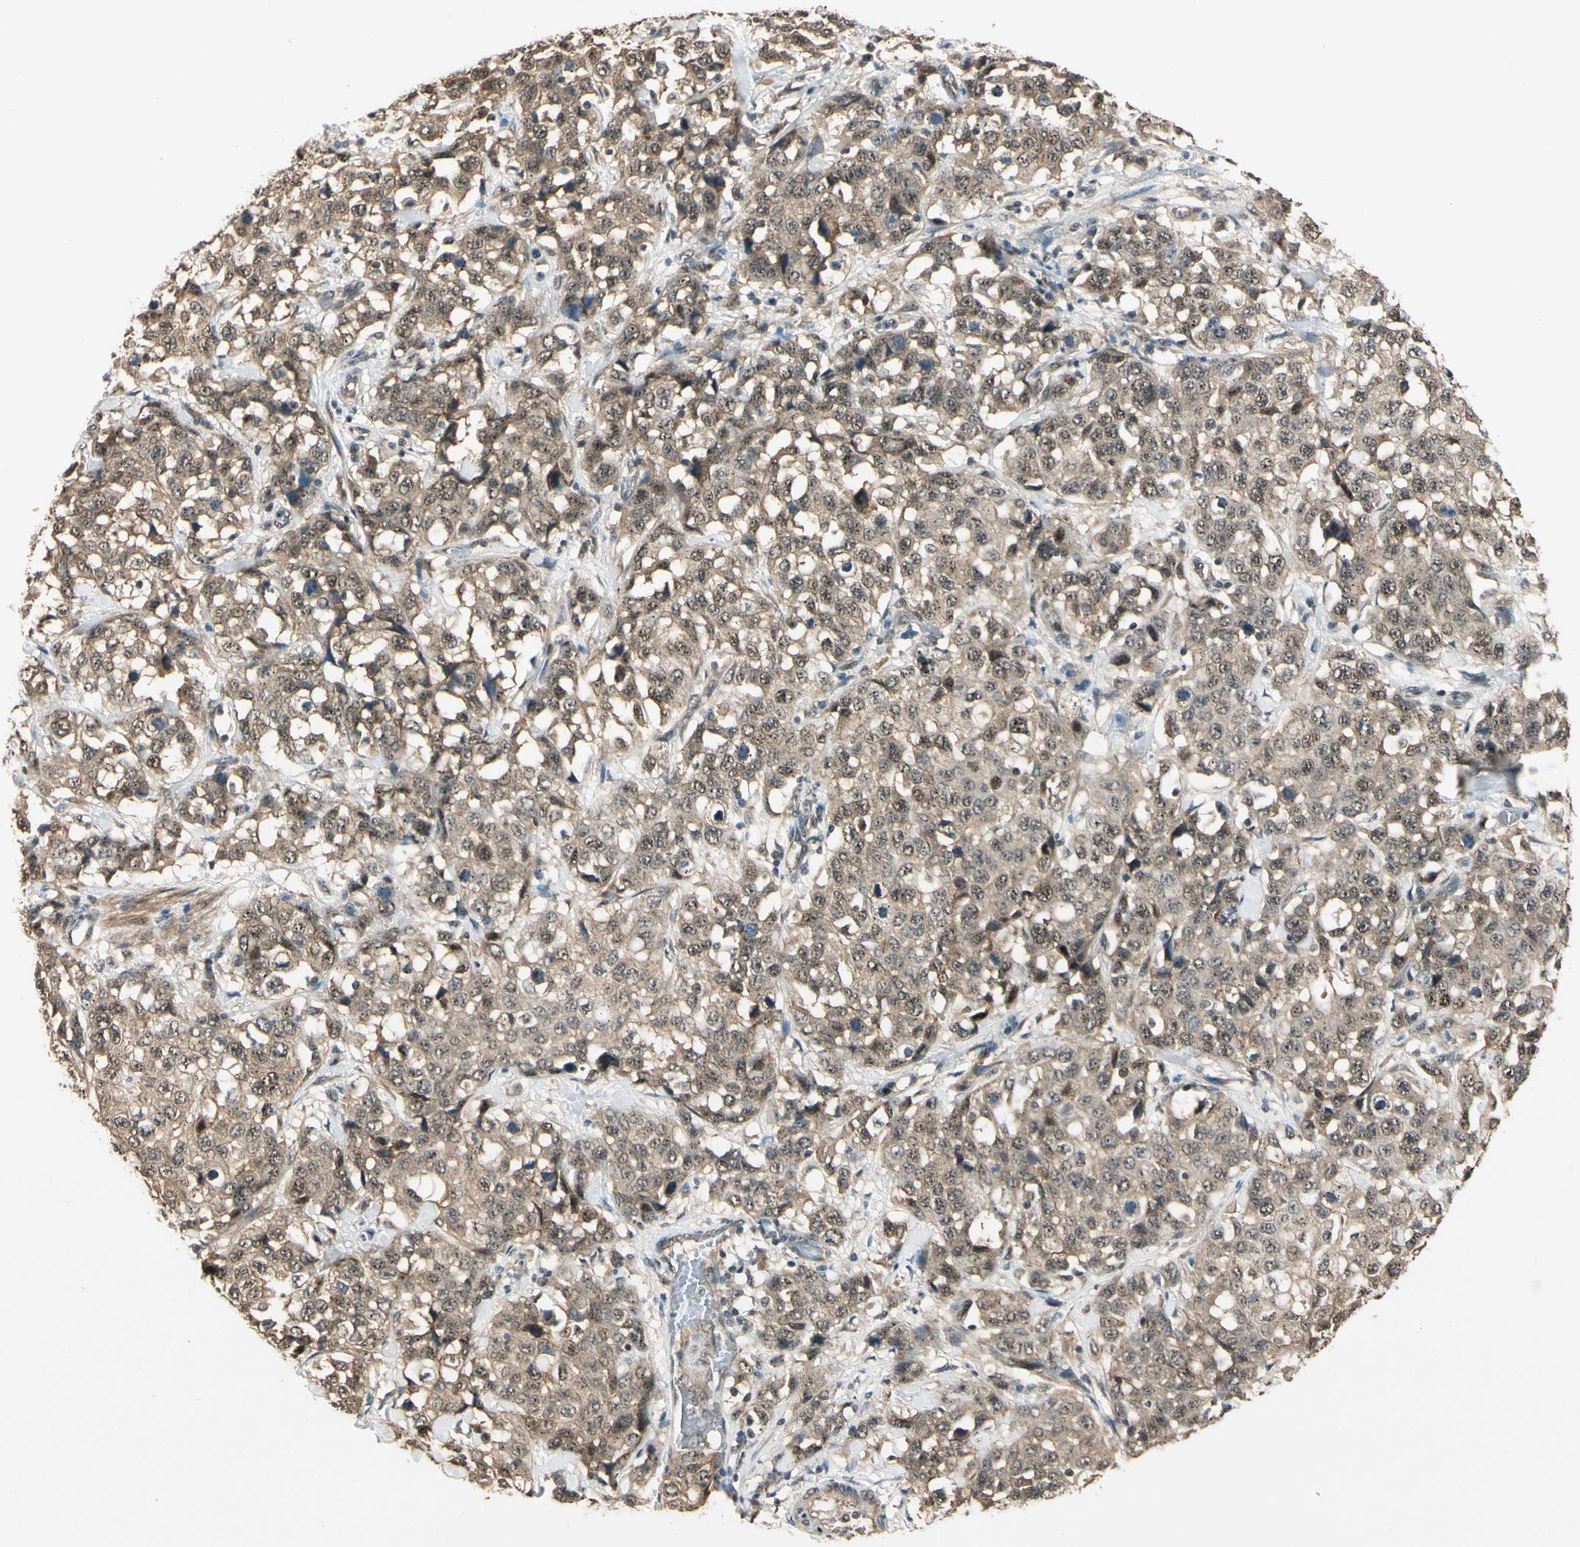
{"staining": {"intensity": "moderate", "quantity": ">75%", "location": "cytoplasmic/membranous"}, "tissue": "stomach cancer", "cell_type": "Tumor cells", "image_type": "cancer", "snomed": [{"axis": "morphology", "description": "Normal tissue, NOS"}, {"axis": "morphology", "description": "Adenocarcinoma, NOS"}, {"axis": "topography", "description": "Stomach"}], "caption": "The immunohistochemical stain highlights moderate cytoplasmic/membranous positivity in tumor cells of adenocarcinoma (stomach) tissue.", "gene": "MCPH1", "patient": {"sex": "male", "age": 48}}